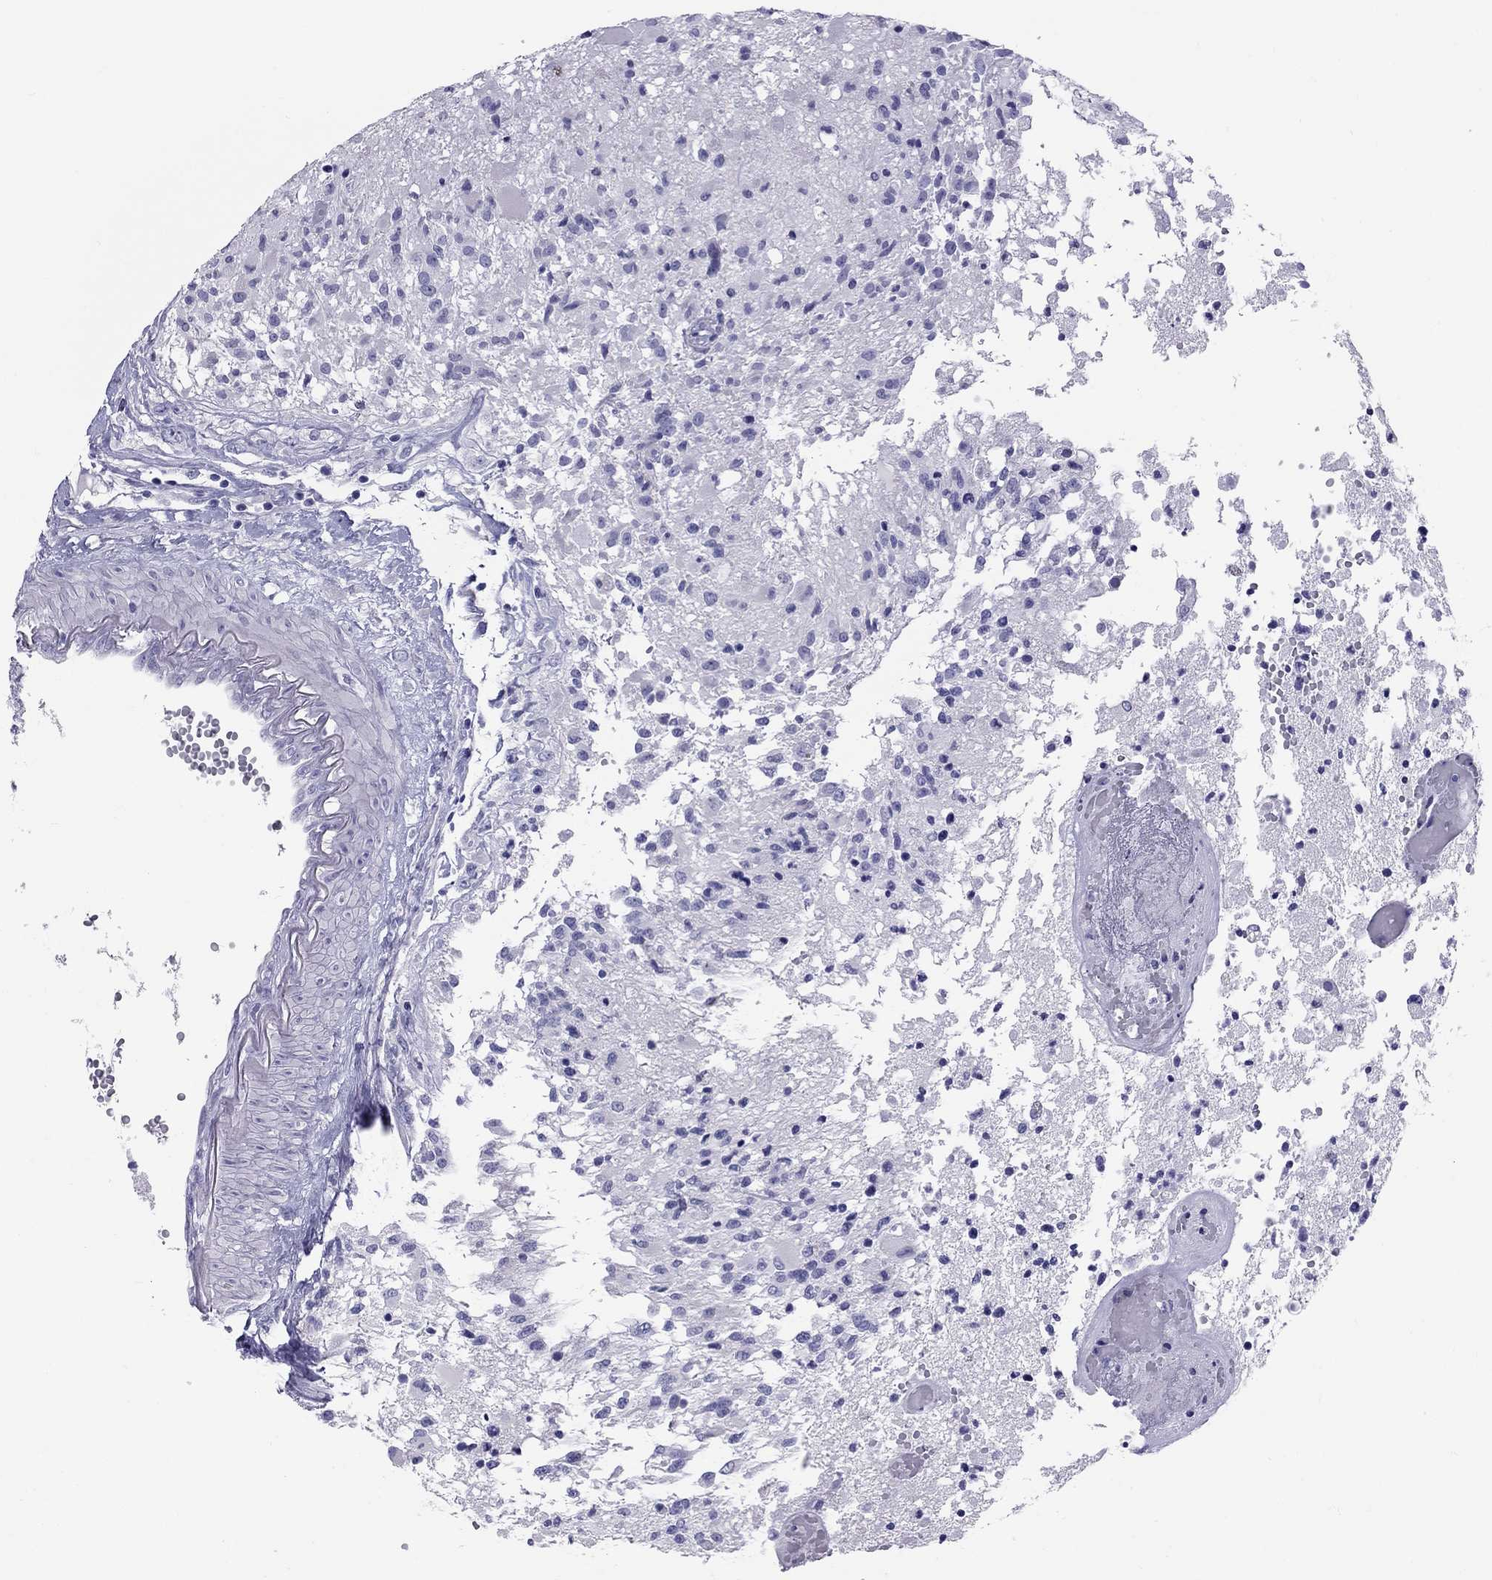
{"staining": {"intensity": "negative", "quantity": "none", "location": "none"}, "tissue": "glioma", "cell_type": "Tumor cells", "image_type": "cancer", "snomed": [{"axis": "morphology", "description": "Glioma, malignant, High grade"}, {"axis": "topography", "description": "Brain"}], "caption": "Protein analysis of glioma displays no significant expression in tumor cells. The staining is performed using DAB brown chromogen with nuclei counter-stained in using hematoxylin.", "gene": "FSCN3", "patient": {"sex": "female", "age": 63}}